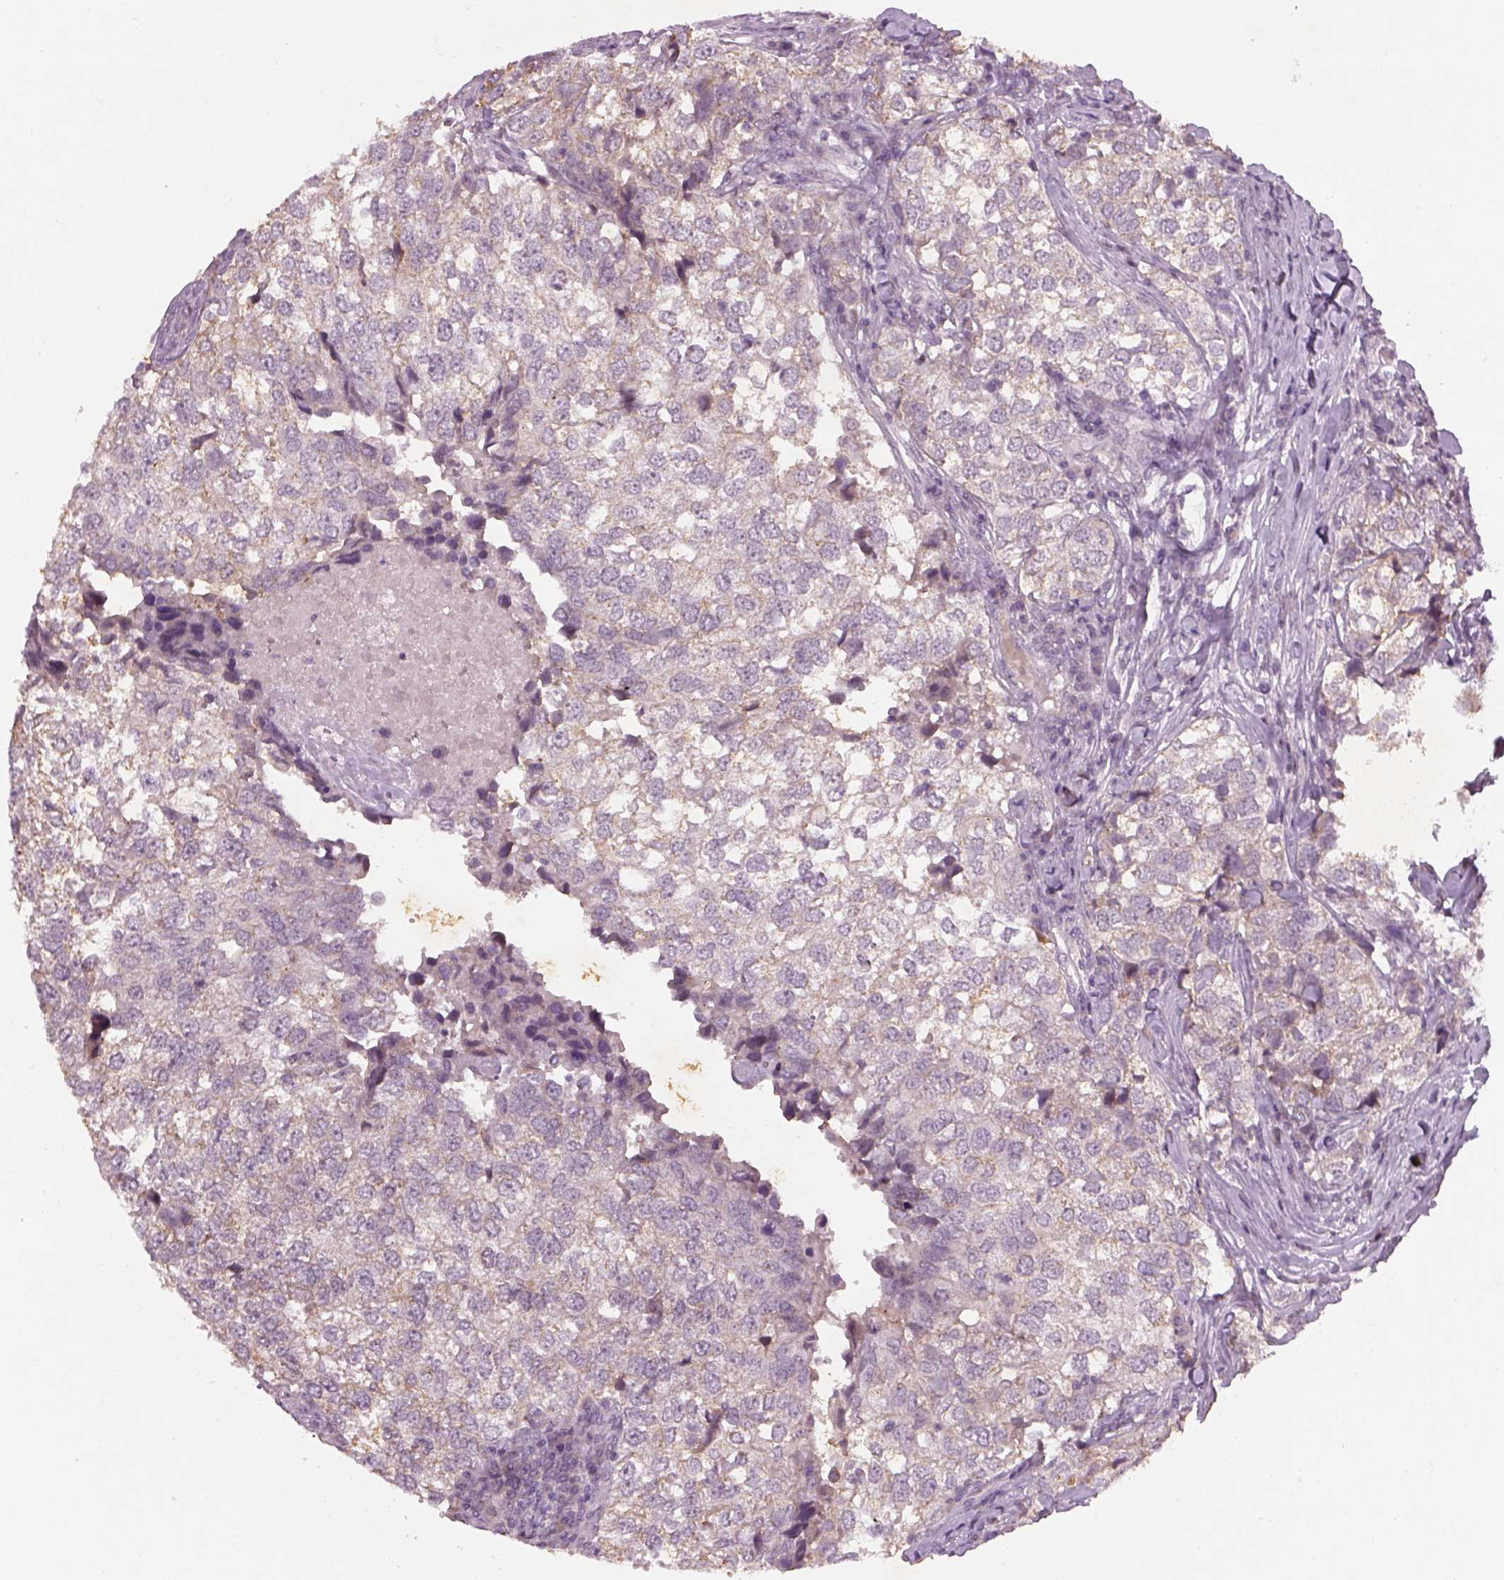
{"staining": {"intensity": "negative", "quantity": "none", "location": "none"}, "tissue": "breast cancer", "cell_type": "Tumor cells", "image_type": "cancer", "snomed": [{"axis": "morphology", "description": "Duct carcinoma"}, {"axis": "topography", "description": "Breast"}], "caption": "Immunohistochemical staining of human breast cancer exhibits no significant positivity in tumor cells.", "gene": "GDNF", "patient": {"sex": "female", "age": 30}}